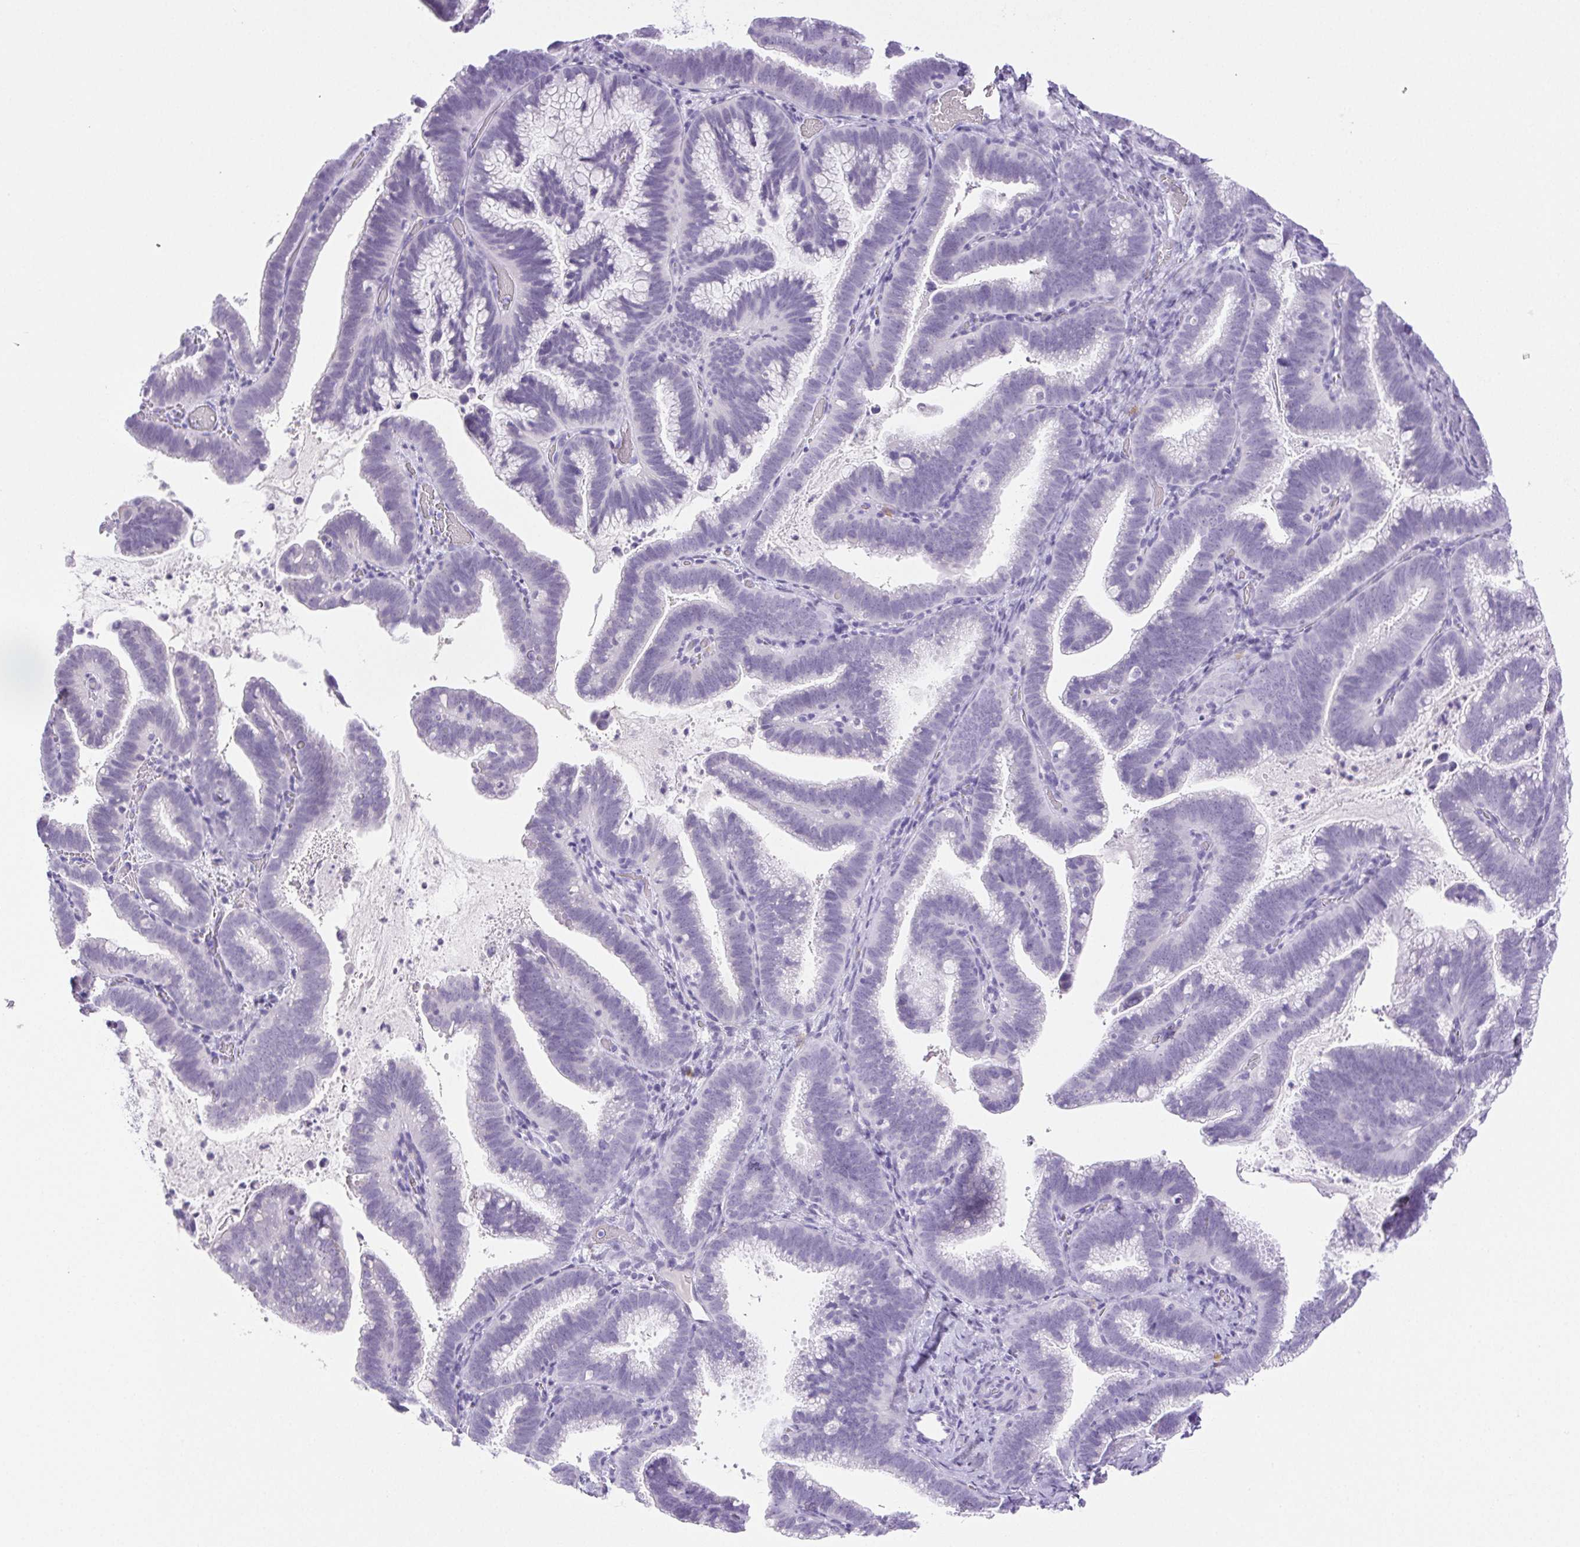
{"staining": {"intensity": "negative", "quantity": "none", "location": "none"}, "tissue": "cervical cancer", "cell_type": "Tumor cells", "image_type": "cancer", "snomed": [{"axis": "morphology", "description": "Adenocarcinoma, NOS"}, {"axis": "topography", "description": "Cervix"}], "caption": "IHC histopathology image of cervical cancer (adenocarcinoma) stained for a protein (brown), which exhibits no staining in tumor cells.", "gene": "PAPPA2", "patient": {"sex": "female", "age": 61}}